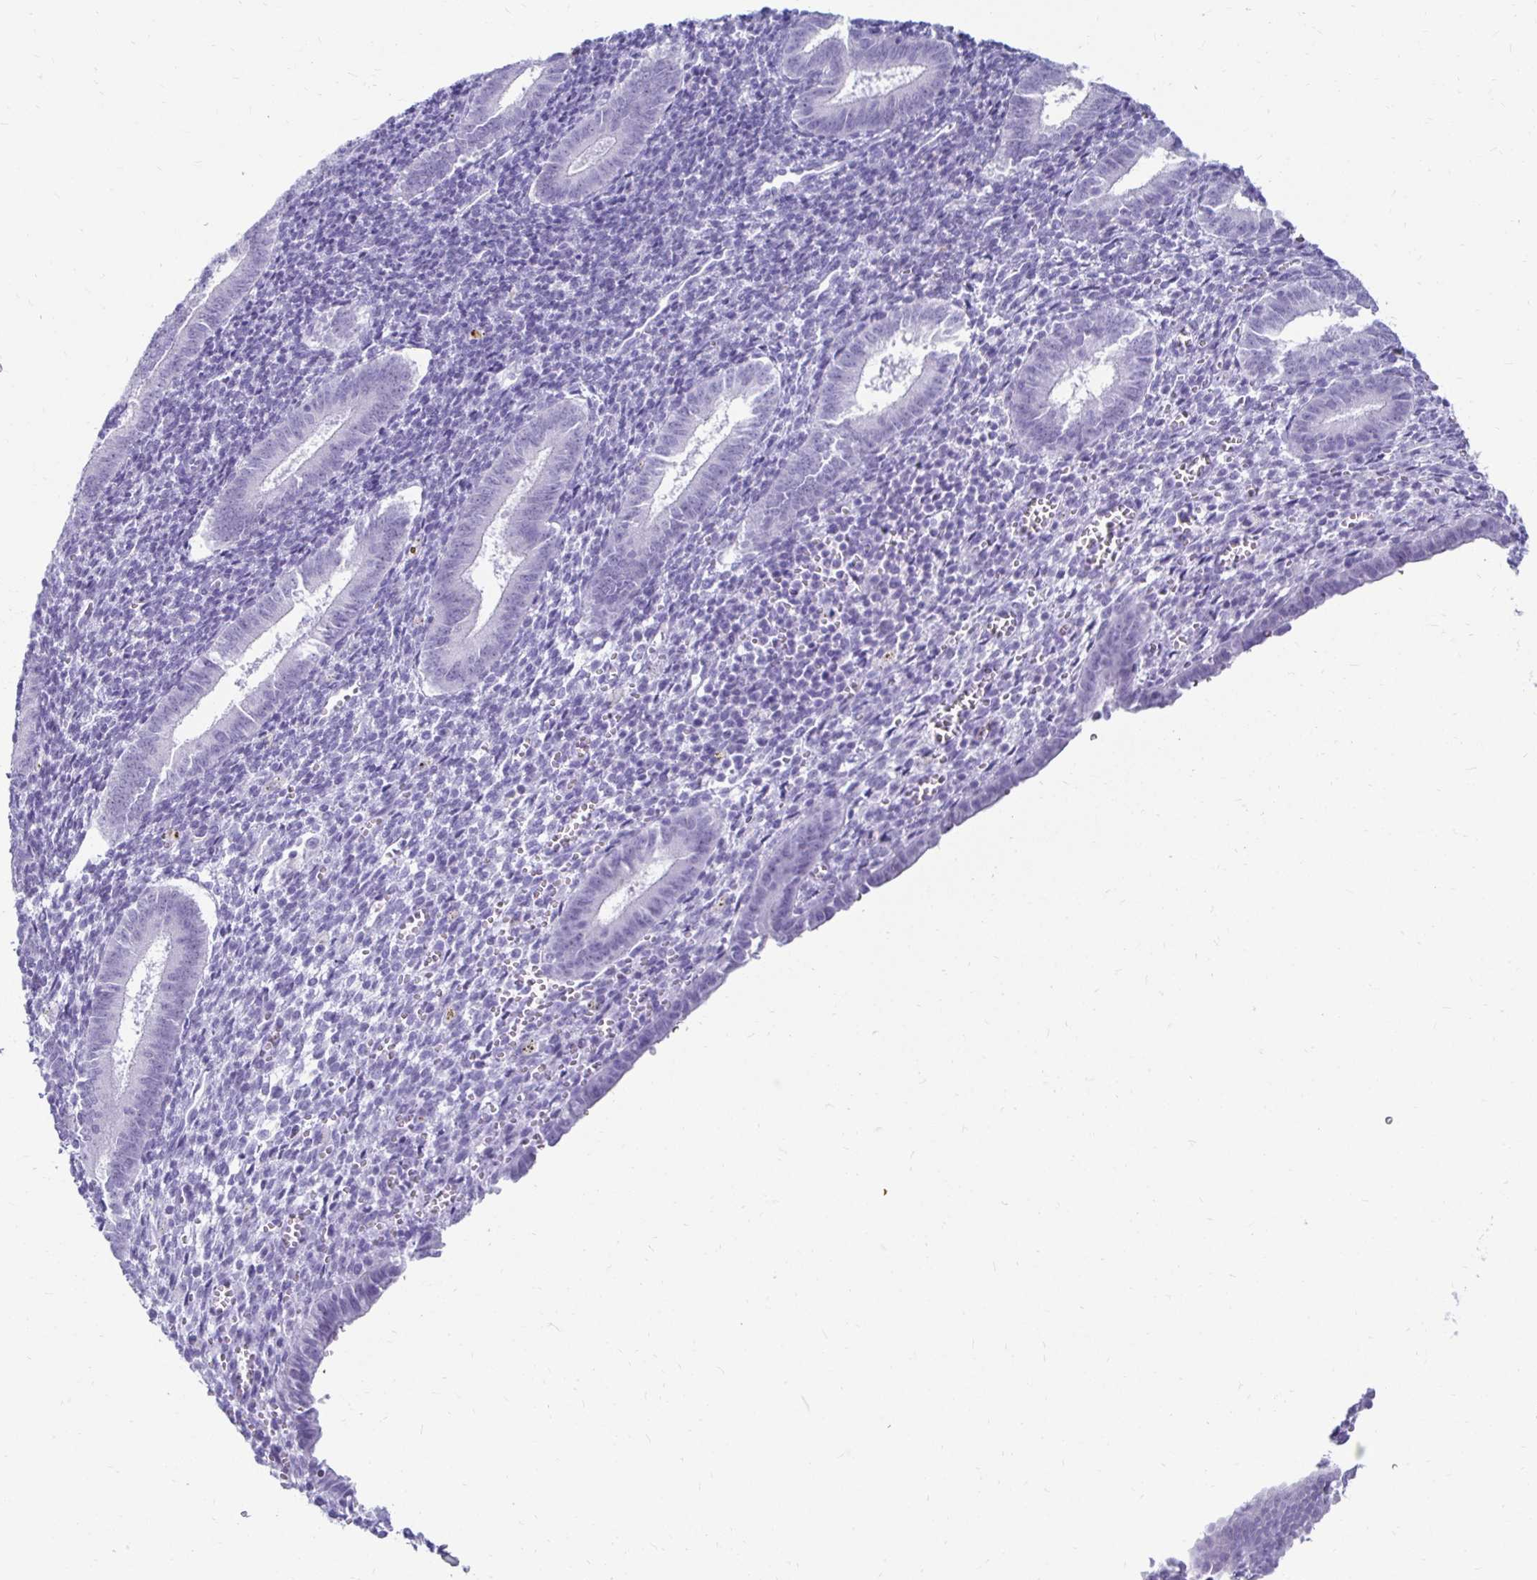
{"staining": {"intensity": "negative", "quantity": "none", "location": "none"}, "tissue": "endometrium", "cell_type": "Cells in endometrial stroma", "image_type": "normal", "snomed": [{"axis": "morphology", "description": "Normal tissue, NOS"}, {"axis": "topography", "description": "Endometrium"}], "caption": "Protein analysis of unremarkable endometrium shows no significant positivity in cells in endometrial stroma. (IHC, brightfield microscopy, high magnification).", "gene": "CST6", "patient": {"sex": "female", "age": 25}}